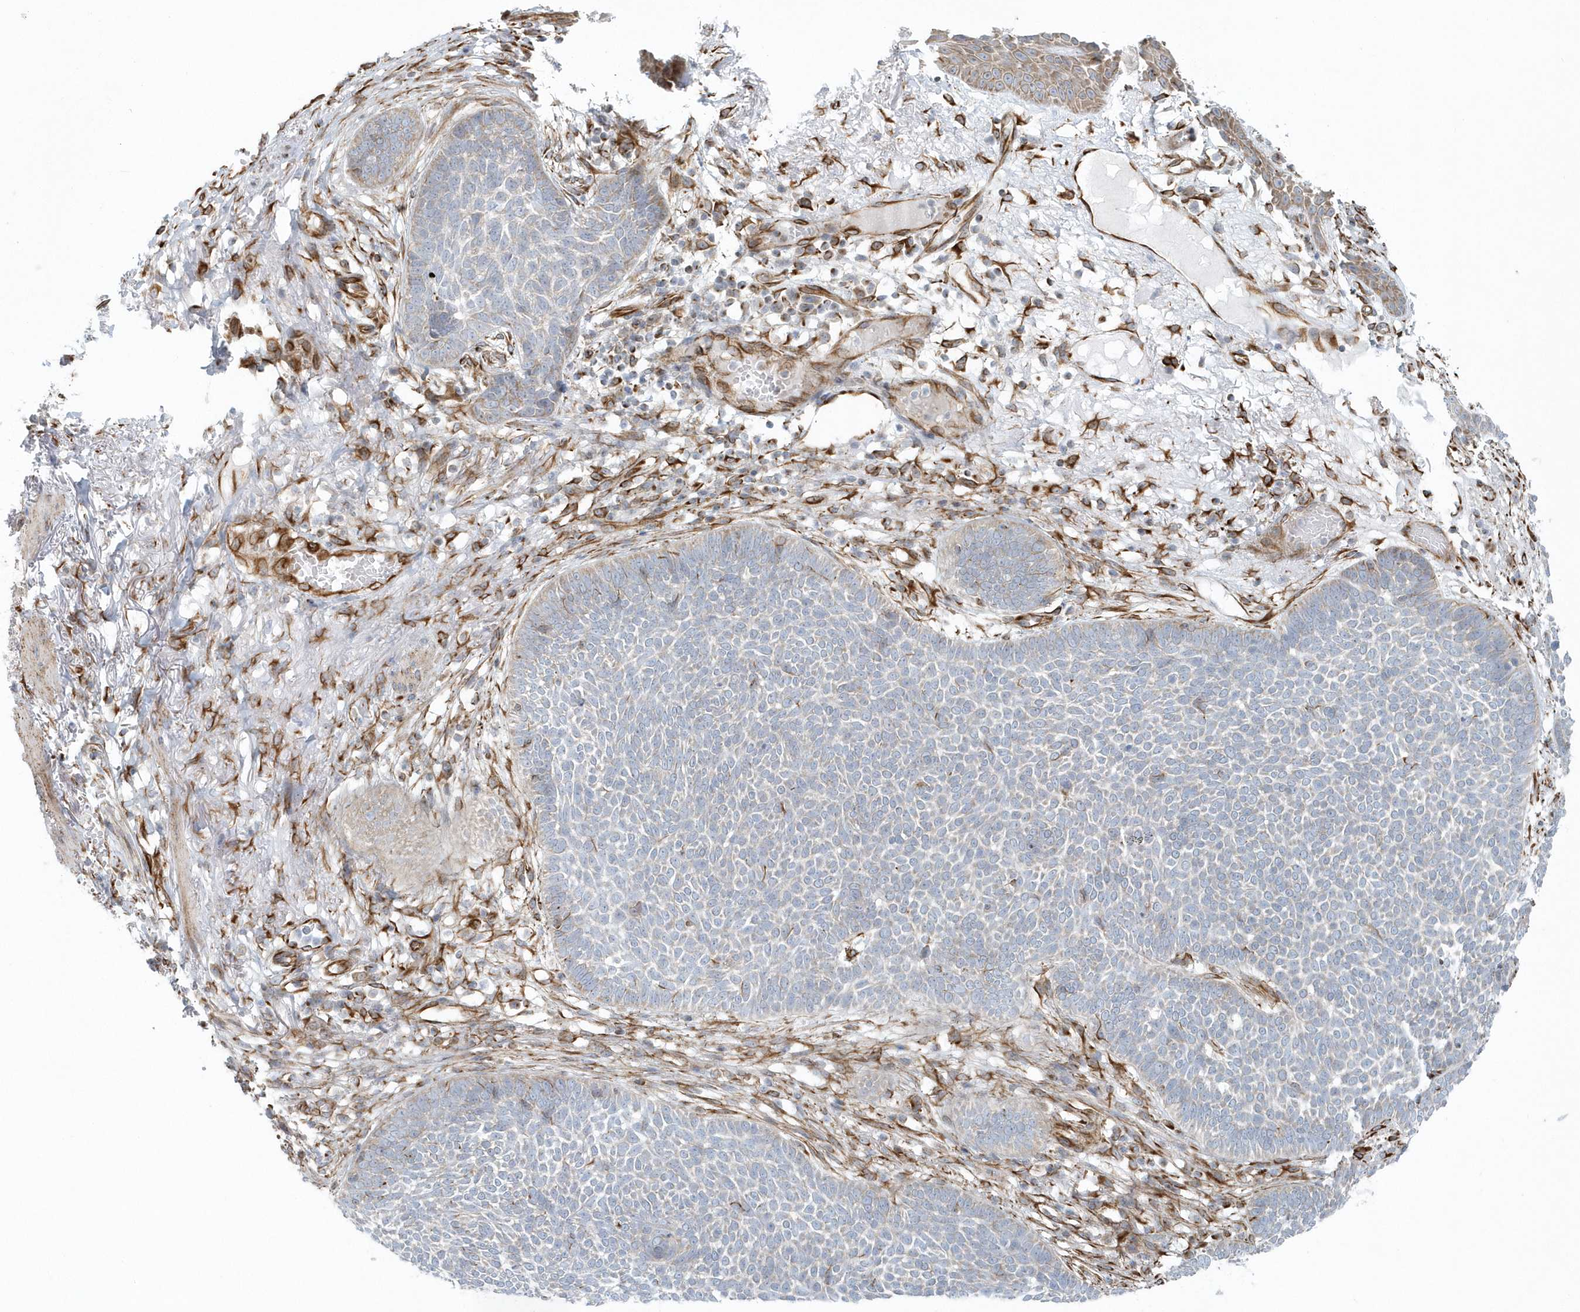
{"staining": {"intensity": "negative", "quantity": "none", "location": "none"}, "tissue": "skin cancer", "cell_type": "Tumor cells", "image_type": "cancer", "snomed": [{"axis": "morphology", "description": "Normal tissue, NOS"}, {"axis": "morphology", "description": "Basal cell carcinoma"}, {"axis": "topography", "description": "Skin"}], "caption": "High magnification brightfield microscopy of basal cell carcinoma (skin) stained with DAB (3,3'-diaminobenzidine) (brown) and counterstained with hematoxylin (blue): tumor cells show no significant positivity.", "gene": "GPR152", "patient": {"sex": "male", "age": 64}}